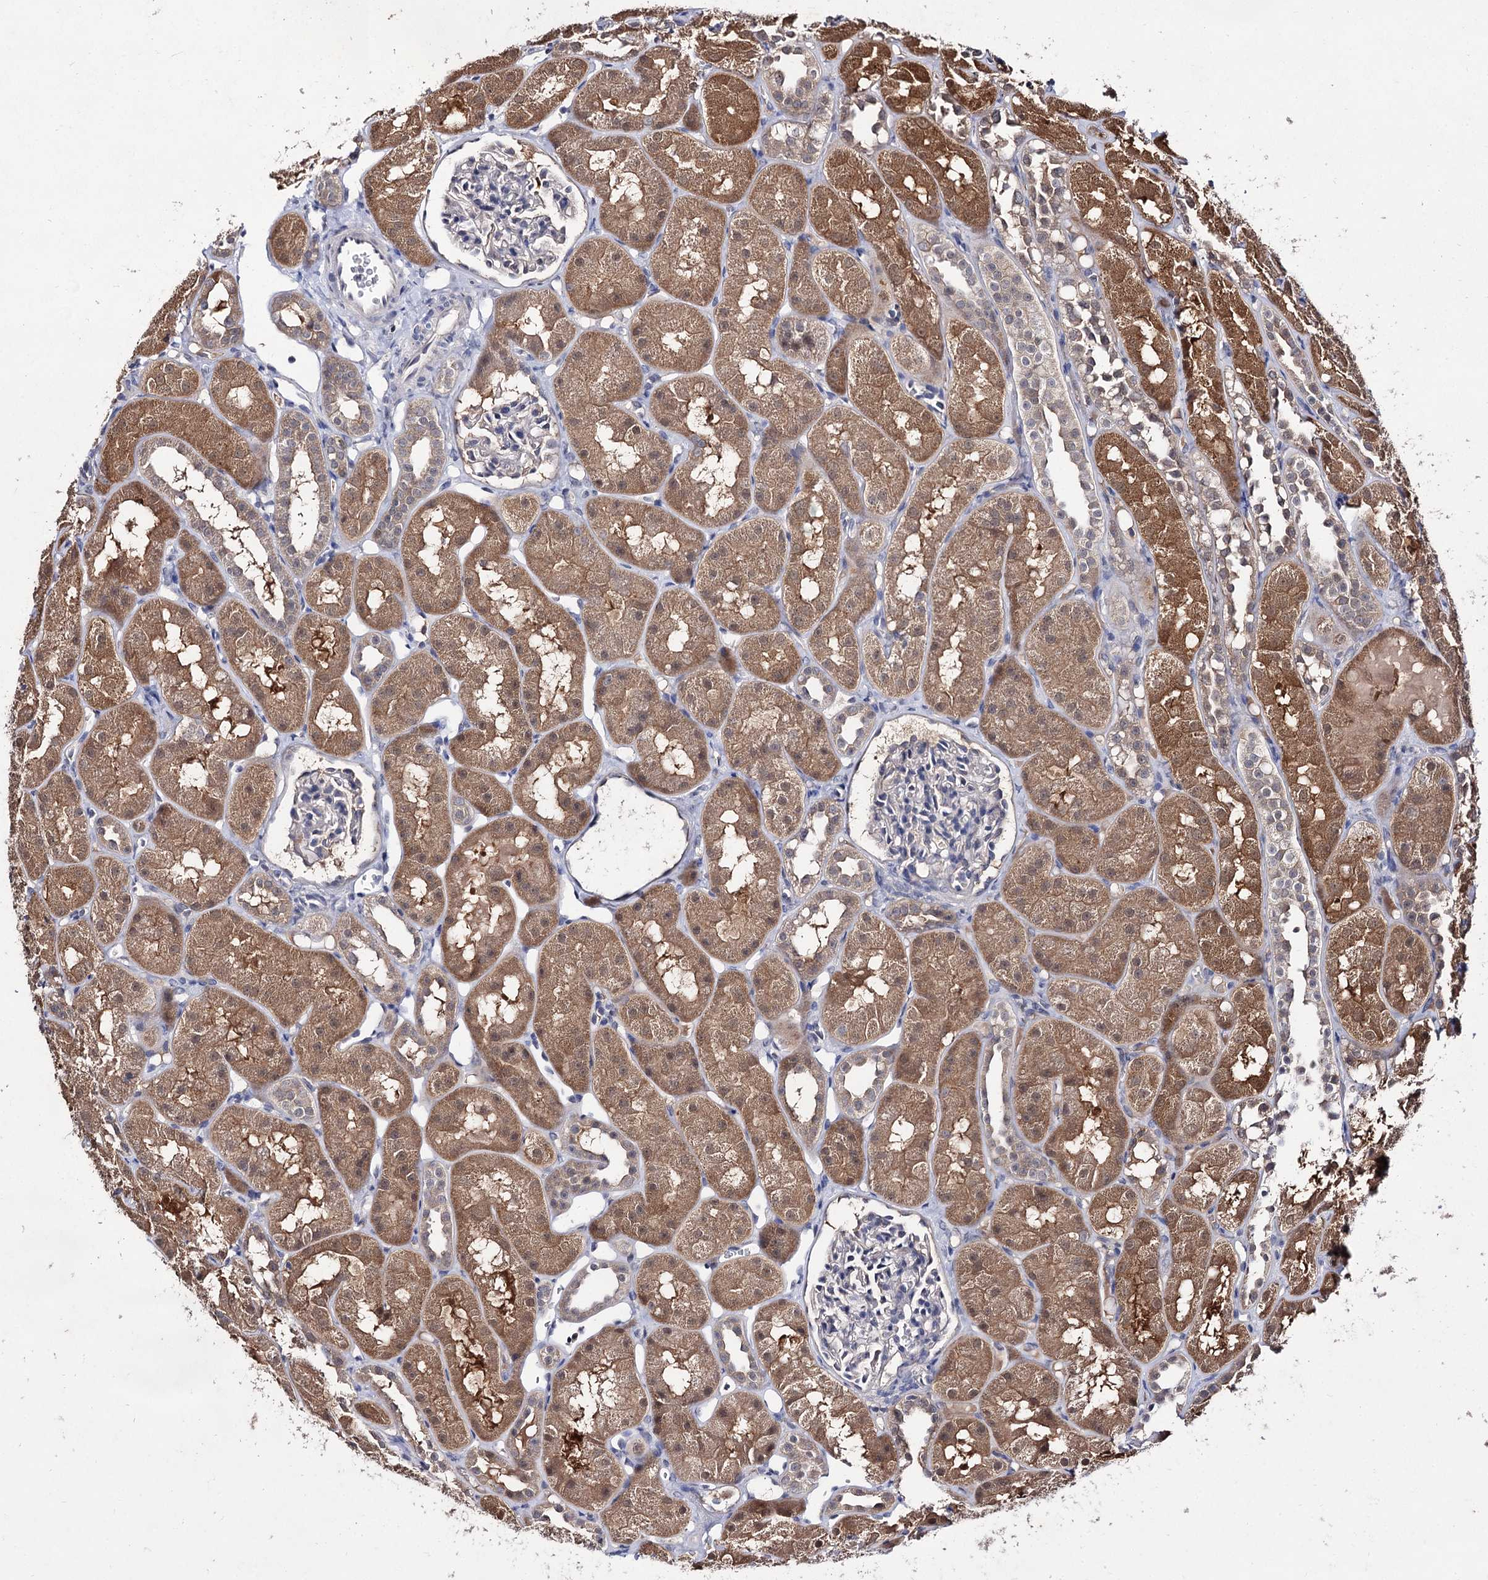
{"staining": {"intensity": "negative", "quantity": "none", "location": "none"}, "tissue": "kidney", "cell_type": "Cells in glomeruli", "image_type": "normal", "snomed": [{"axis": "morphology", "description": "Normal tissue, NOS"}, {"axis": "topography", "description": "Kidney"}, {"axis": "topography", "description": "Urinary bladder"}], "caption": "An IHC micrograph of benign kidney is shown. There is no staining in cells in glomeruli of kidney.", "gene": "ACTR6", "patient": {"sex": "male", "age": 16}}